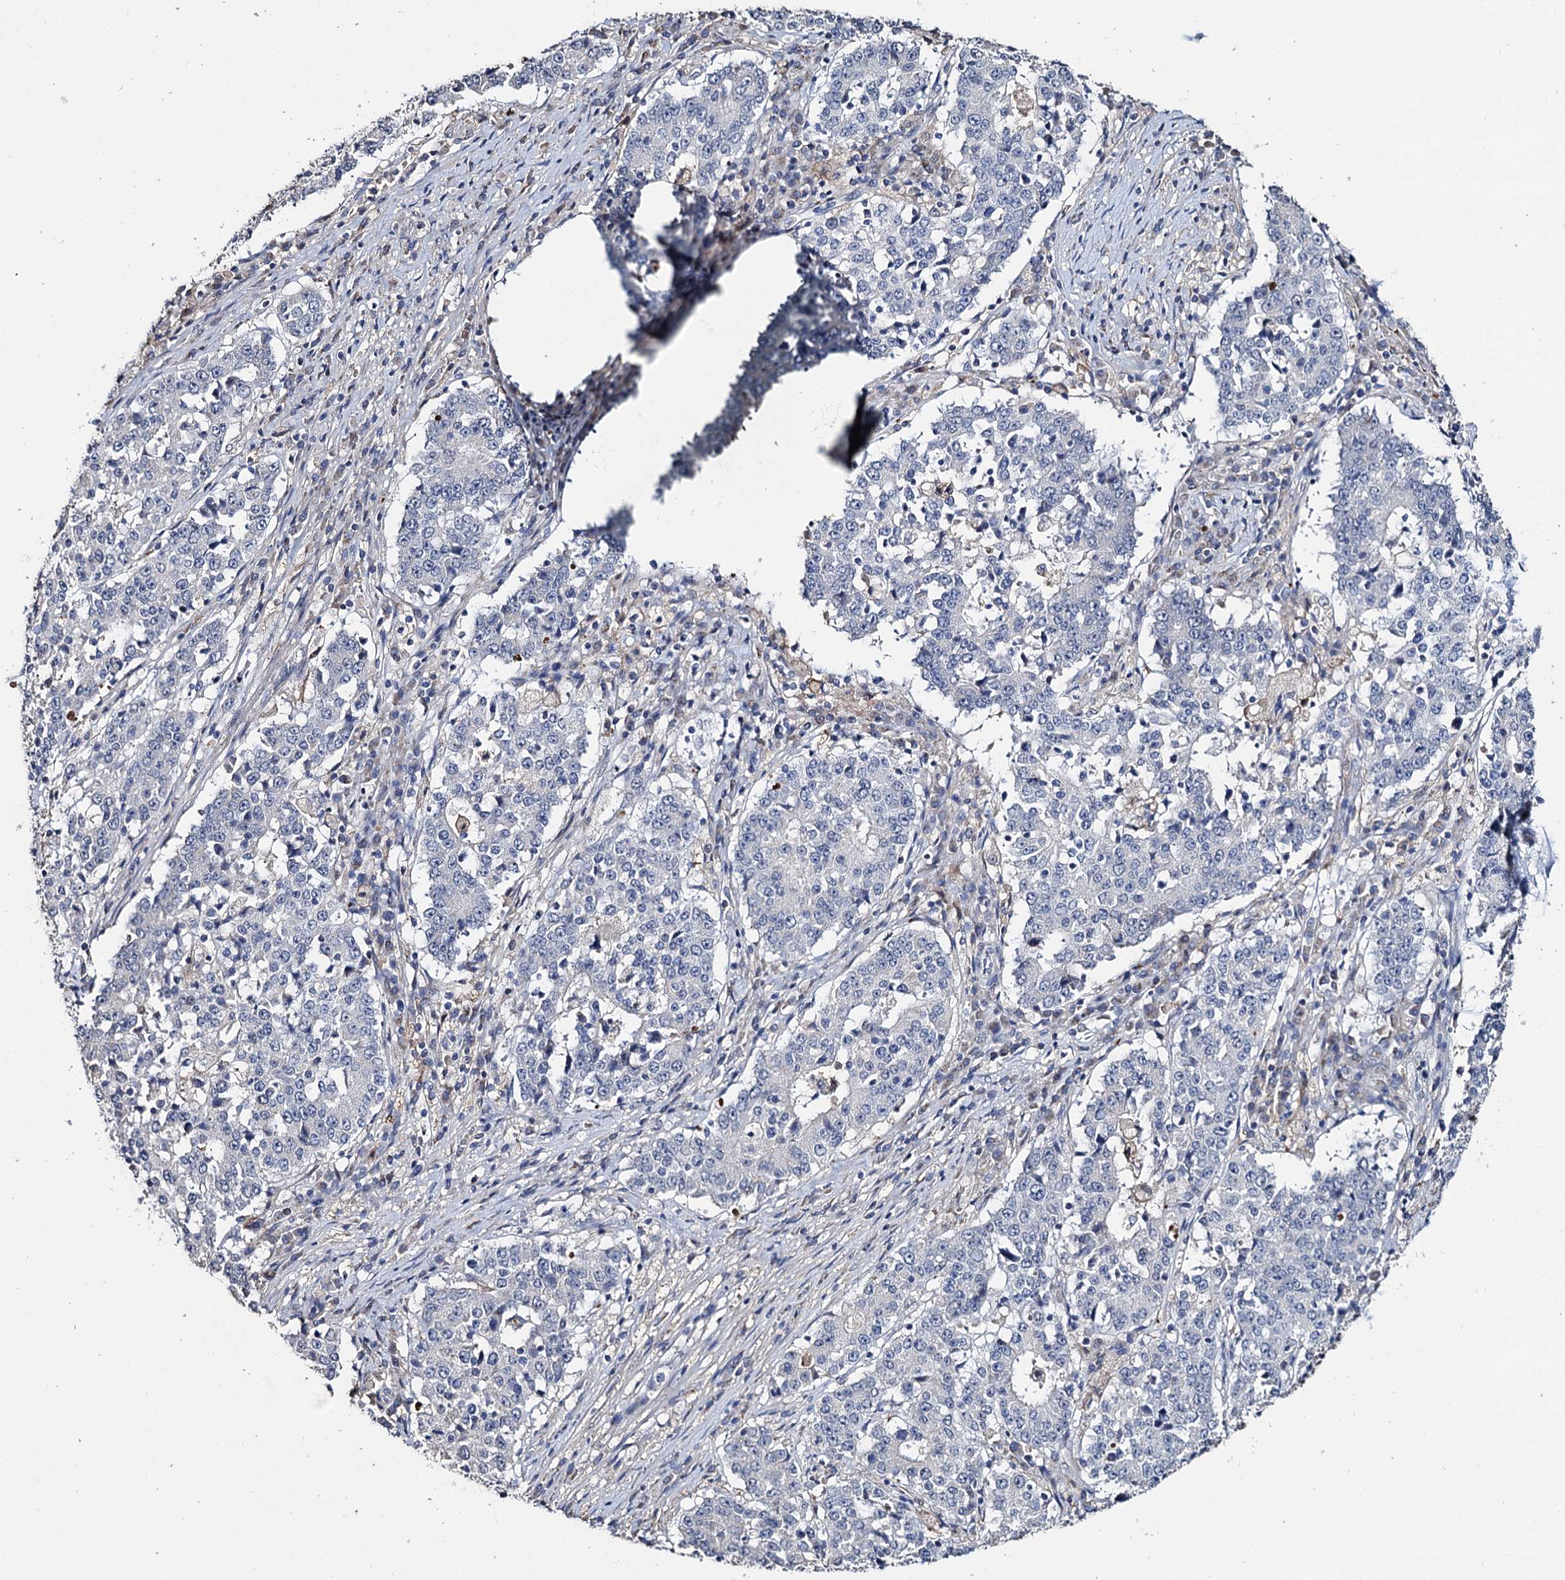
{"staining": {"intensity": "negative", "quantity": "none", "location": "none"}, "tissue": "stomach cancer", "cell_type": "Tumor cells", "image_type": "cancer", "snomed": [{"axis": "morphology", "description": "Adenocarcinoma, NOS"}, {"axis": "topography", "description": "Stomach"}], "caption": "Tumor cells are negative for brown protein staining in stomach cancer.", "gene": "DNAH6", "patient": {"sex": "male", "age": 59}}